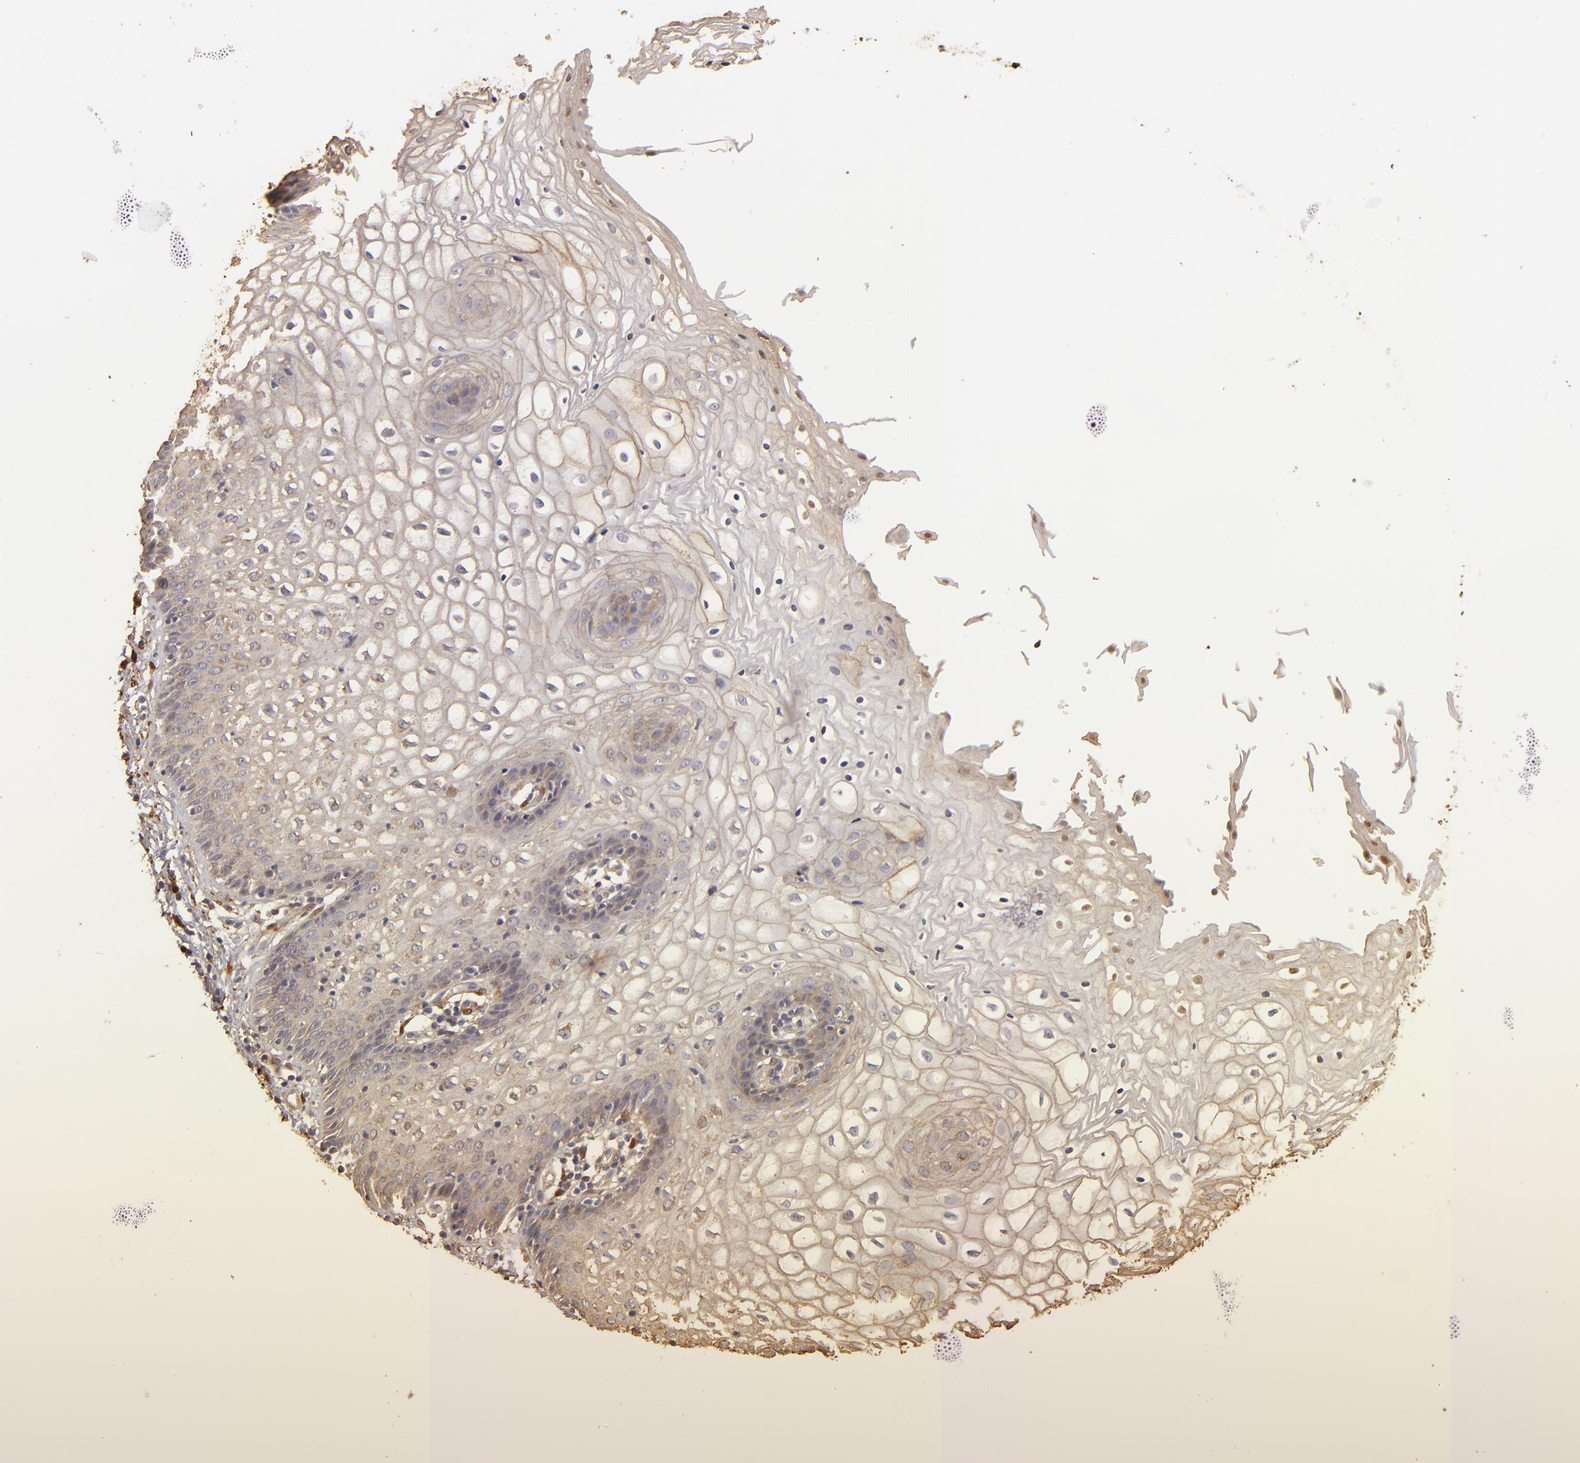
{"staining": {"intensity": "negative", "quantity": "none", "location": "none"}, "tissue": "vagina", "cell_type": "Squamous epithelial cells", "image_type": "normal", "snomed": [{"axis": "morphology", "description": "Normal tissue, NOS"}, {"axis": "topography", "description": "Vagina"}], "caption": "Immunohistochemistry (IHC) image of benign vagina stained for a protein (brown), which shows no expression in squamous epithelial cells. Brightfield microscopy of IHC stained with DAB (3,3'-diaminobenzidine) (brown) and hematoxylin (blue), captured at high magnification.", "gene": "HSPB6", "patient": {"sex": "female", "age": 34}}